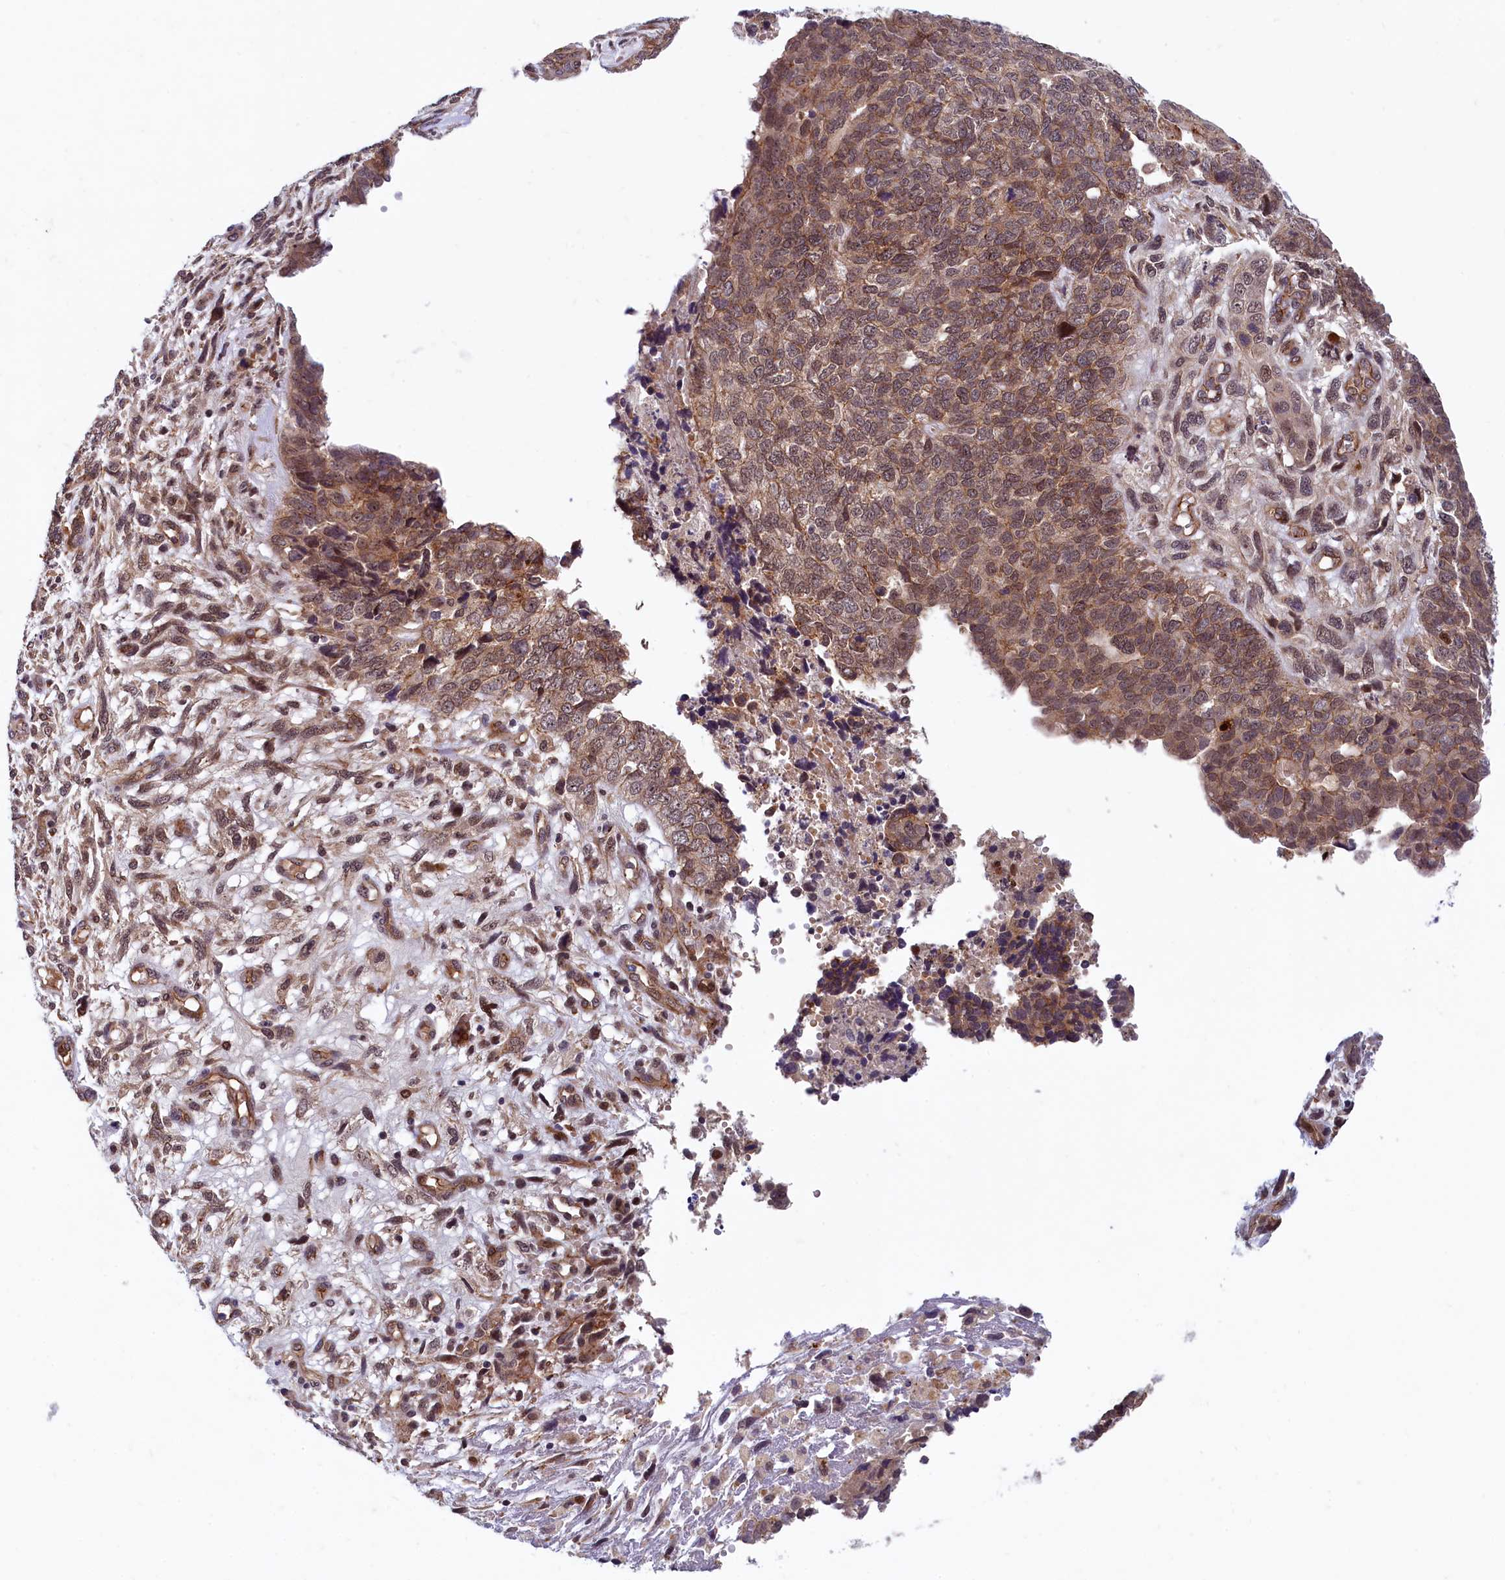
{"staining": {"intensity": "moderate", "quantity": ">75%", "location": "cytoplasmic/membranous"}, "tissue": "cervical cancer", "cell_type": "Tumor cells", "image_type": "cancer", "snomed": [{"axis": "morphology", "description": "Squamous cell carcinoma, NOS"}, {"axis": "topography", "description": "Cervix"}], "caption": "Cervical squamous cell carcinoma stained with a protein marker exhibits moderate staining in tumor cells.", "gene": "ARL14EP", "patient": {"sex": "female", "age": 63}}